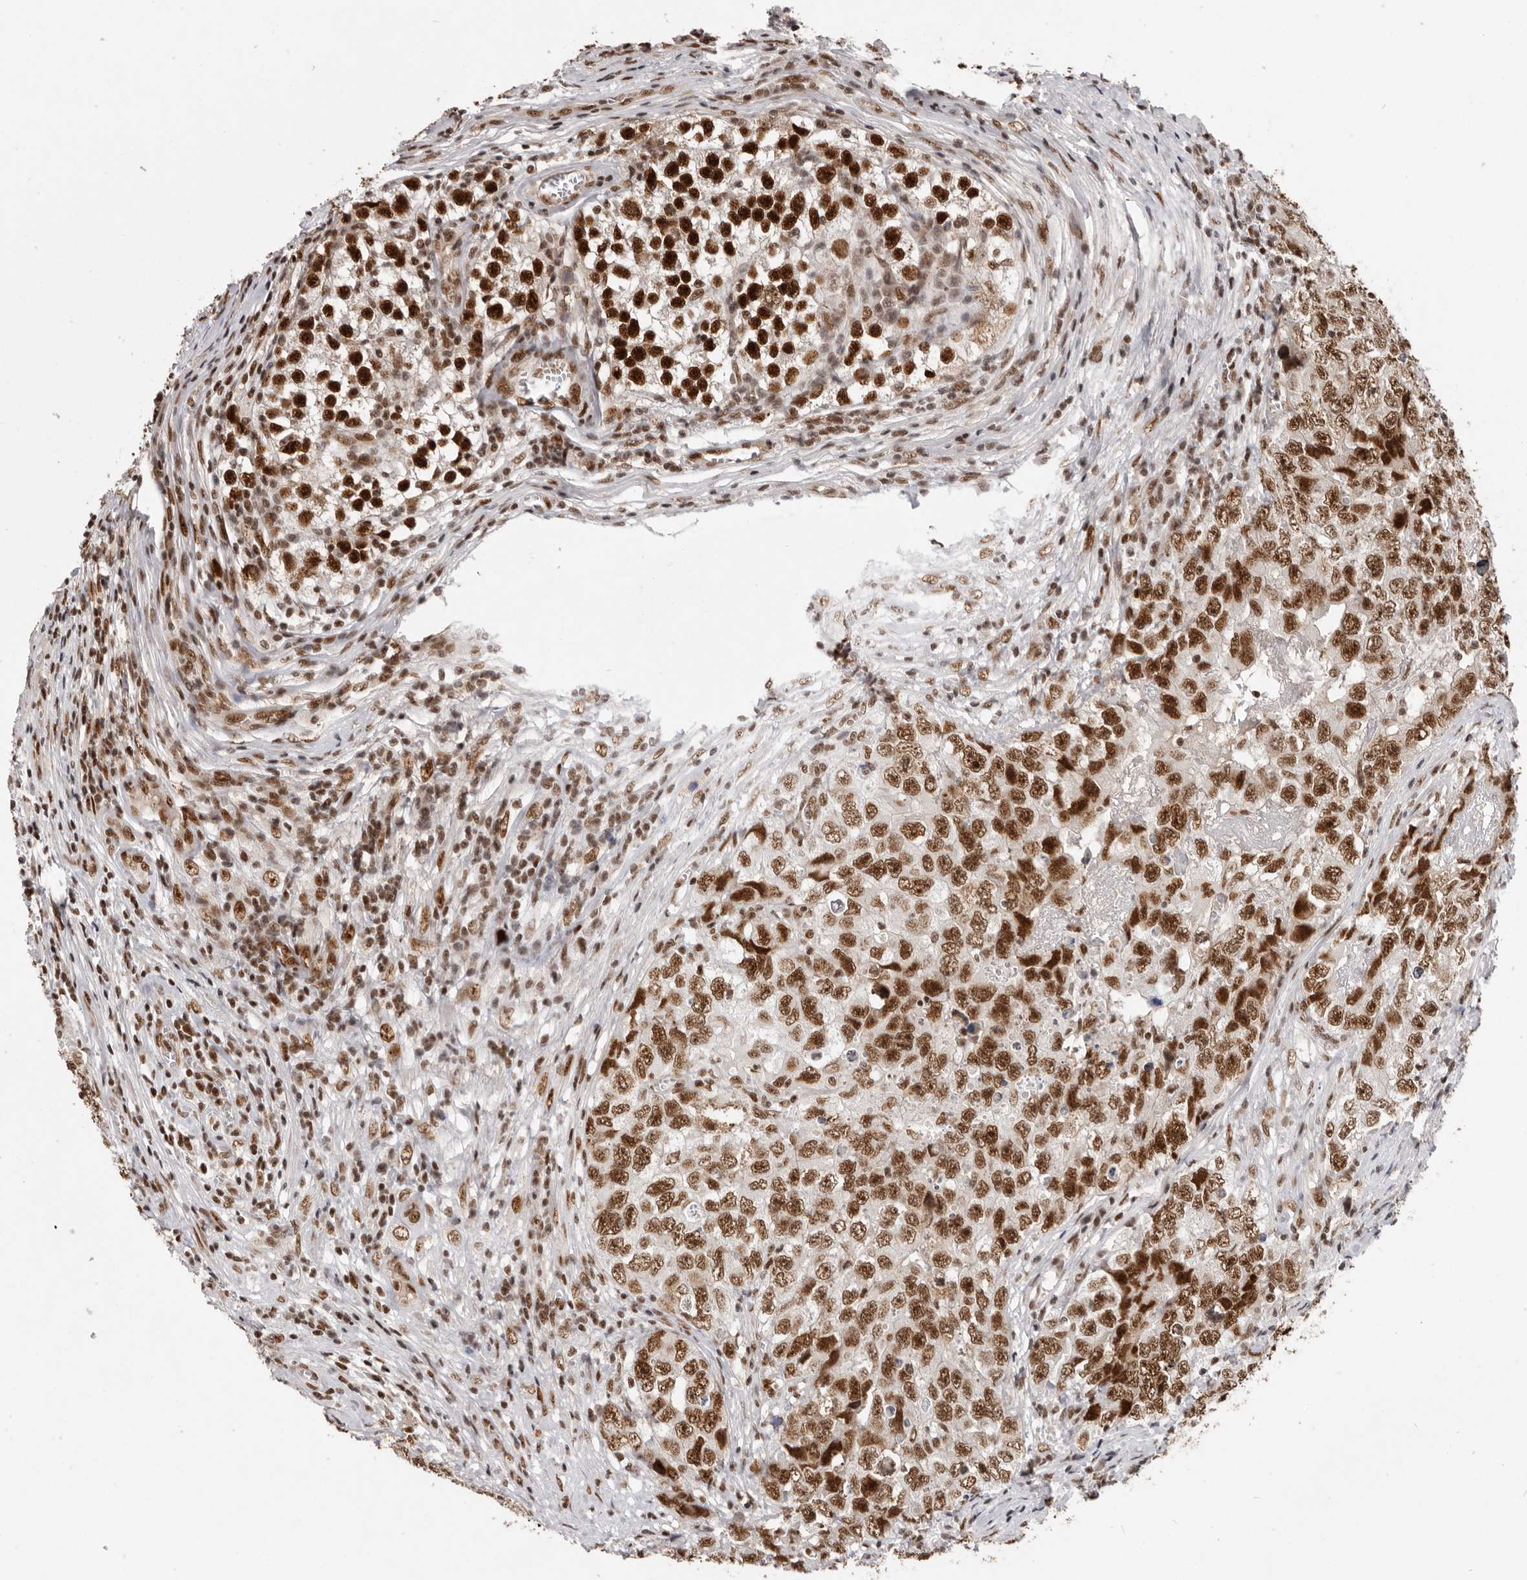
{"staining": {"intensity": "strong", "quantity": ">75%", "location": "nuclear"}, "tissue": "testis cancer", "cell_type": "Tumor cells", "image_type": "cancer", "snomed": [{"axis": "morphology", "description": "Seminoma, NOS"}, {"axis": "morphology", "description": "Carcinoma, Embryonal, NOS"}, {"axis": "topography", "description": "Testis"}], "caption": "Immunohistochemistry histopathology image of neoplastic tissue: testis seminoma stained using immunohistochemistry (IHC) shows high levels of strong protein expression localized specifically in the nuclear of tumor cells, appearing as a nuclear brown color.", "gene": "CHTOP", "patient": {"sex": "male", "age": 43}}